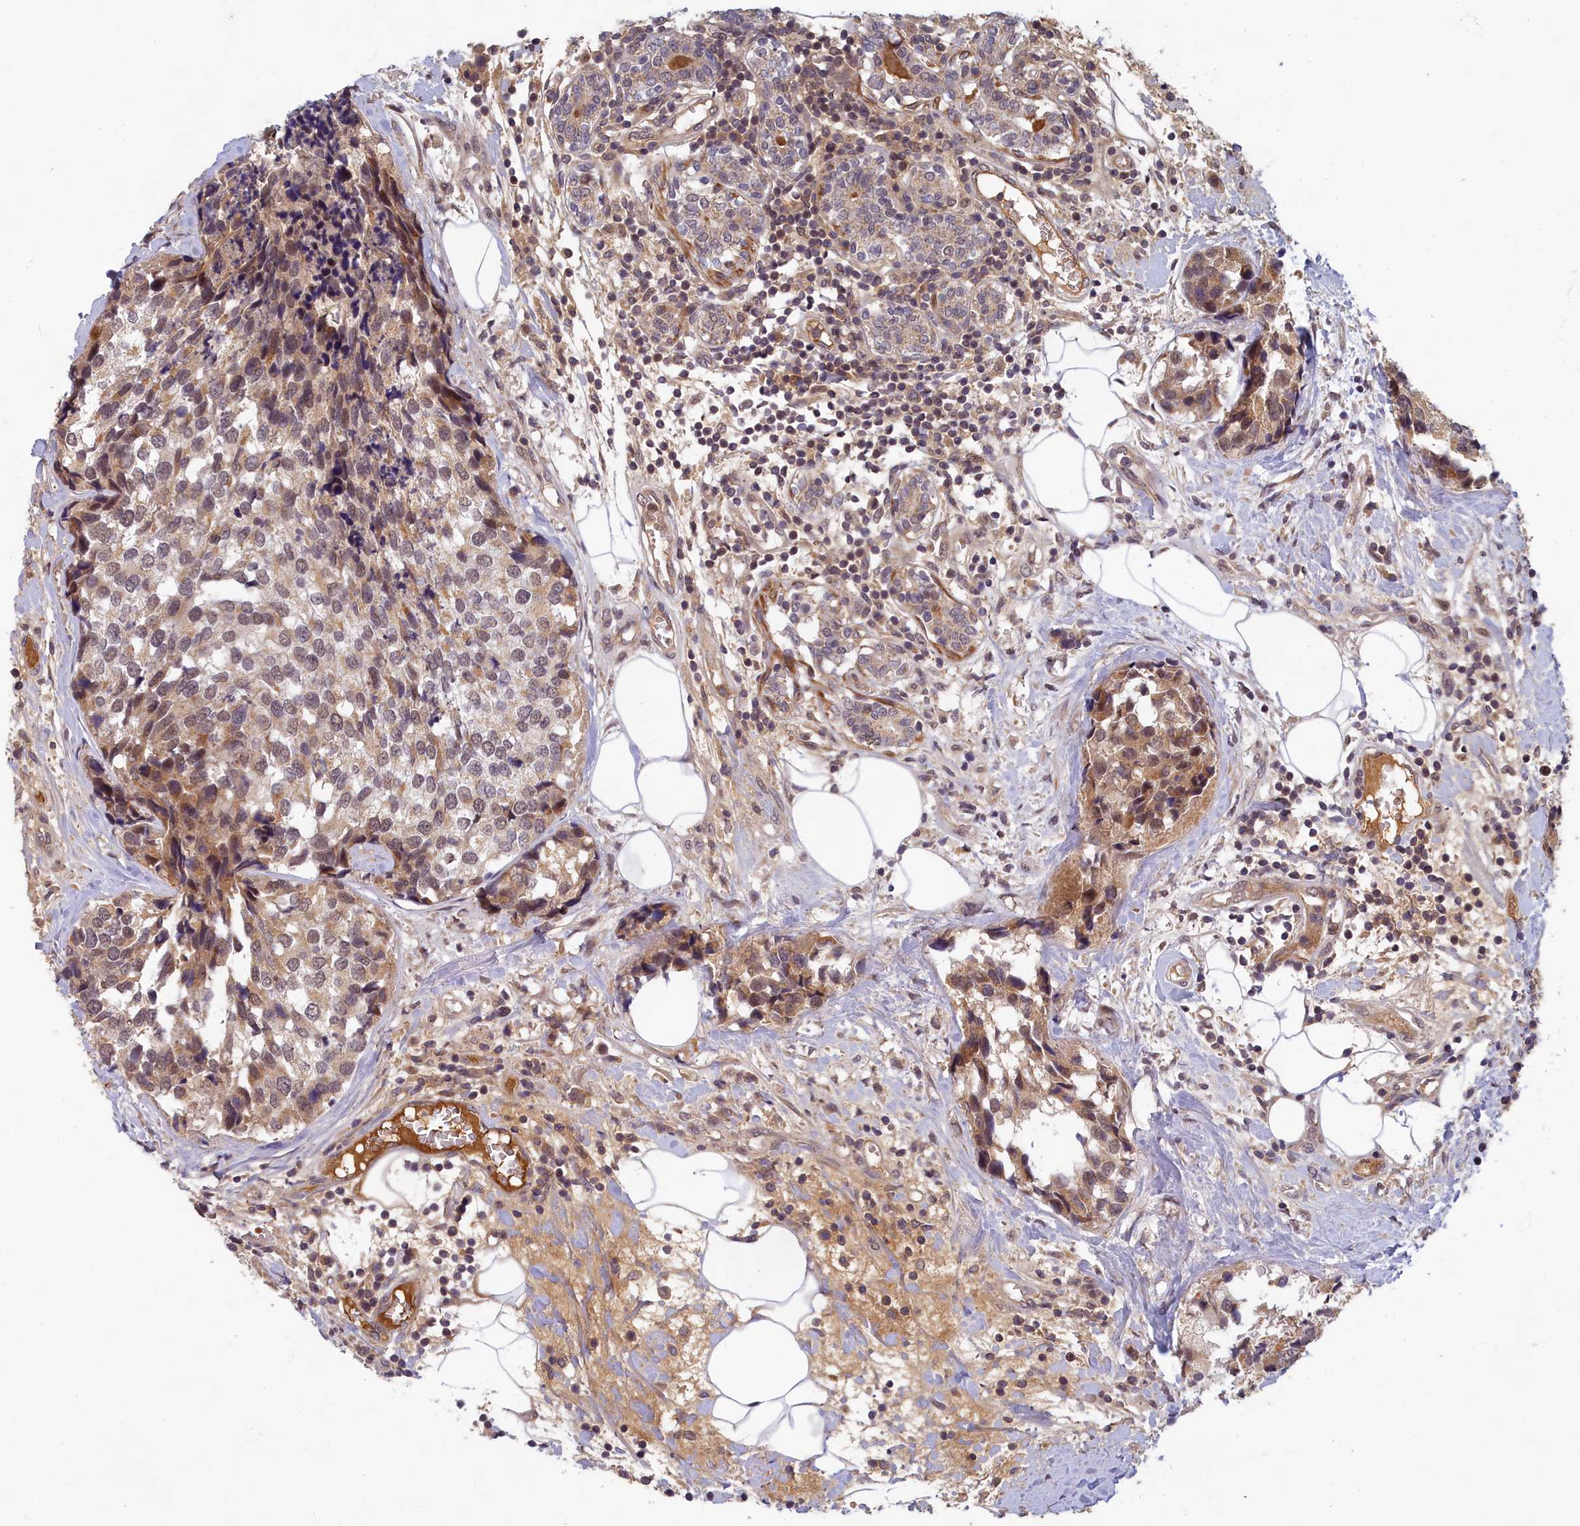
{"staining": {"intensity": "weak", "quantity": "25%-75%", "location": "cytoplasmic/membranous"}, "tissue": "breast cancer", "cell_type": "Tumor cells", "image_type": "cancer", "snomed": [{"axis": "morphology", "description": "Lobular carcinoma"}, {"axis": "topography", "description": "Breast"}], "caption": "Approximately 25%-75% of tumor cells in human breast lobular carcinoma reveal weak cytoplasmic/membranous protein expression as visualized by brown immunohistochemical staining.", "gene": "EARS2", "patient": {"sex": "female", "age": 59}}